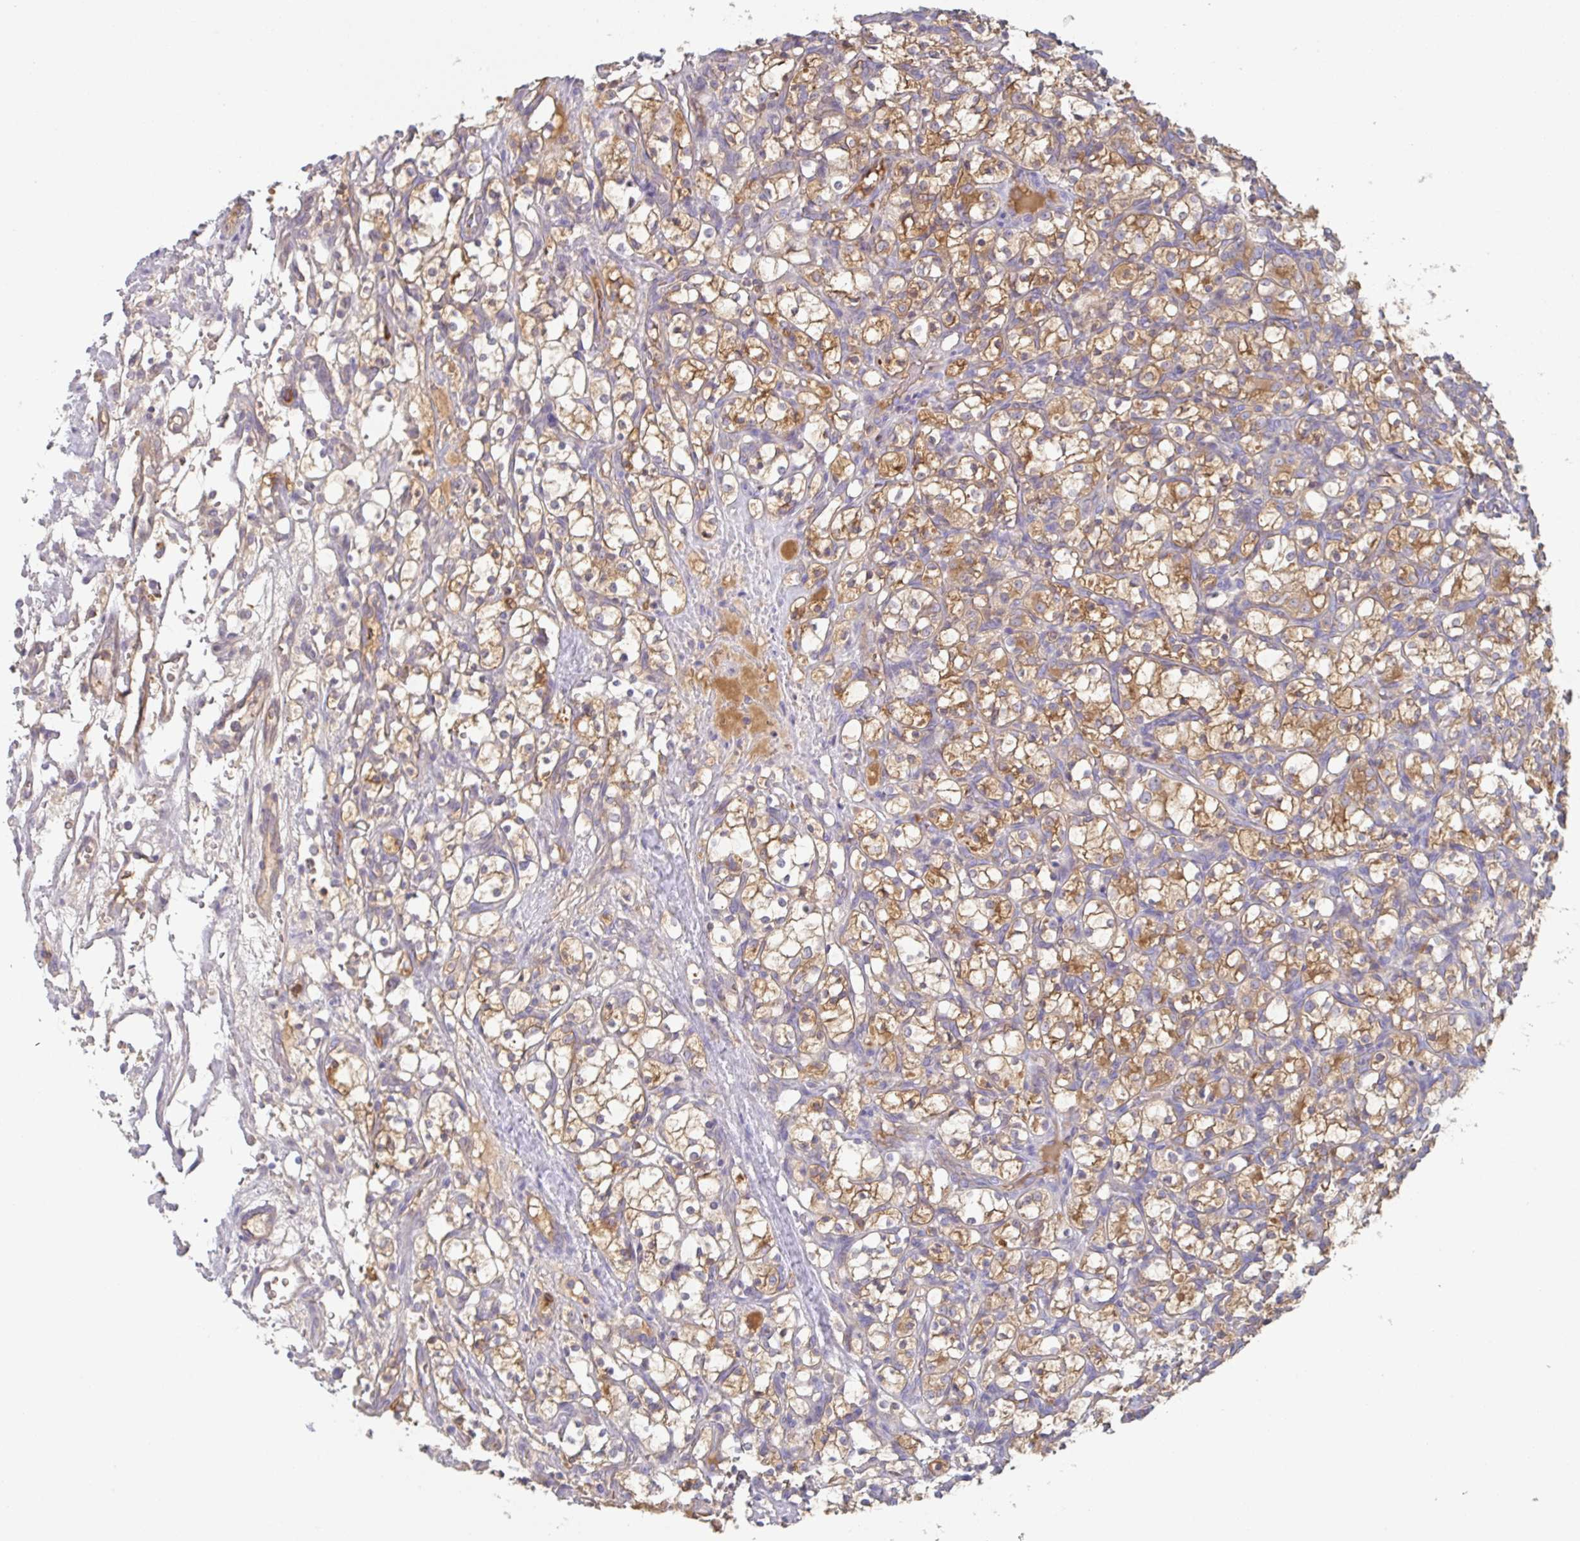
{"staining": {"intensity": "moderate", "quantity": ">75%", "location": "cytoplasmic/membranous"}, "tissue": "renal cancer", "cell_type": "Tumor cells", "image_type": "cancer", "snomed": [{"axis": "morphology", "description": "Adenocarcinoma, NOS"}, {"axis": "topography", "description": "Kidney"}], "caption": "Moderate cytoplasmic/membranous expression for a protein is identified in about >75% of tumor cells of renal cancer using IHC.", "gene": "AMPD2", "patient": {"sex": "female", "age": 69}}